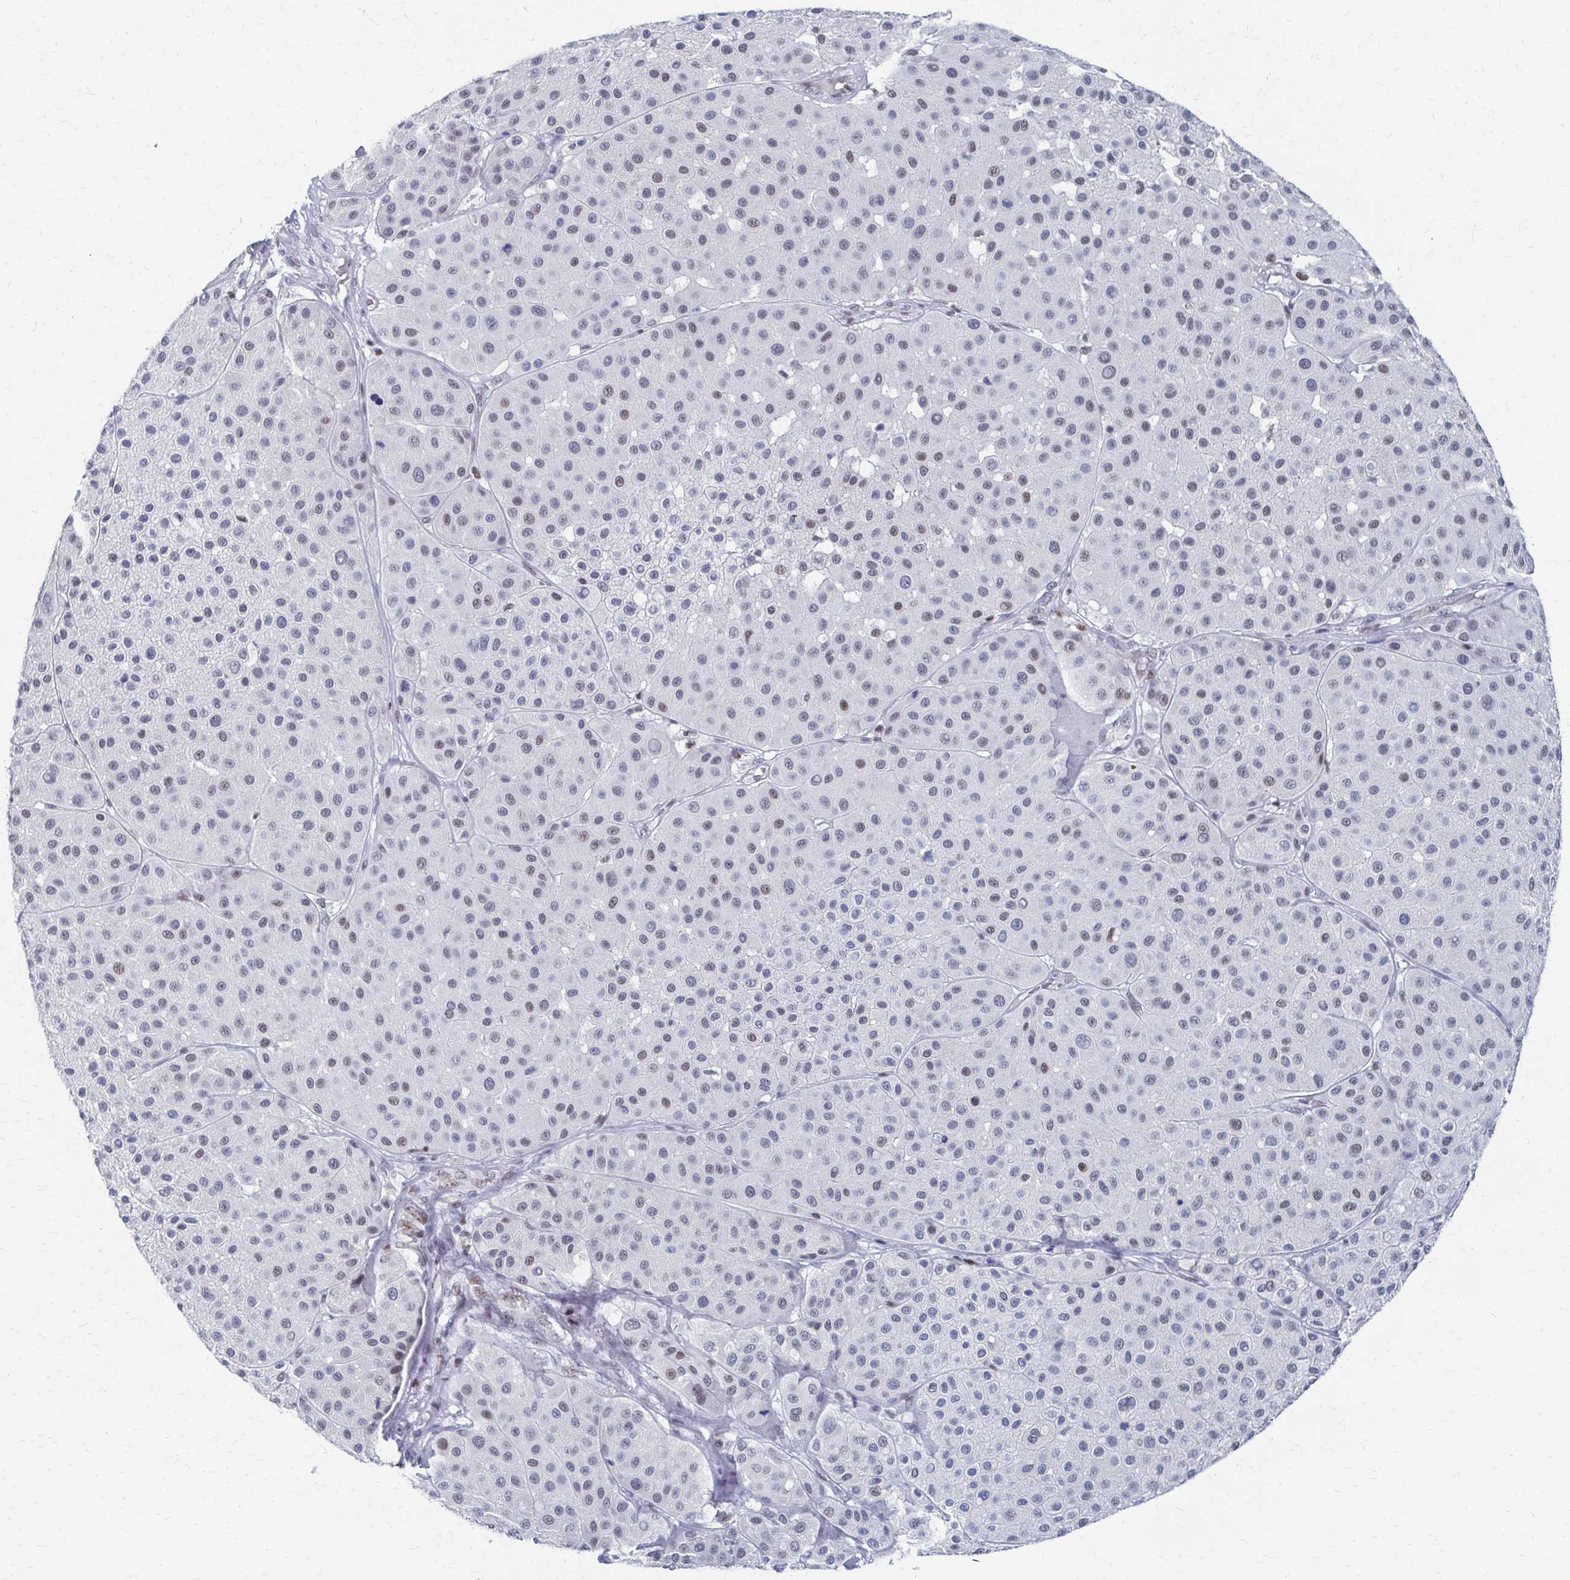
{"staining": {"intensity": "weak", "quantity": "25%-75%", "location": "nuclear"}, "tissue": "melanoma", "cell_type": "Tumor cells", "image_type": "cancer", "snomed": [{"axis": "morphology", "description": "Malignant melanoma, Metastatic site"}, {"axis": "topography", "description": "Smooth muscle"}], "caption": "High-power microscopy captured an IHC micrograph of malignant melanoma (metastatic site), revealing weak nuclear positivity in about 25%-75% of tumor cells.", "gene": "CDIN1", "patient": {"sex": "male", "age": 41}}